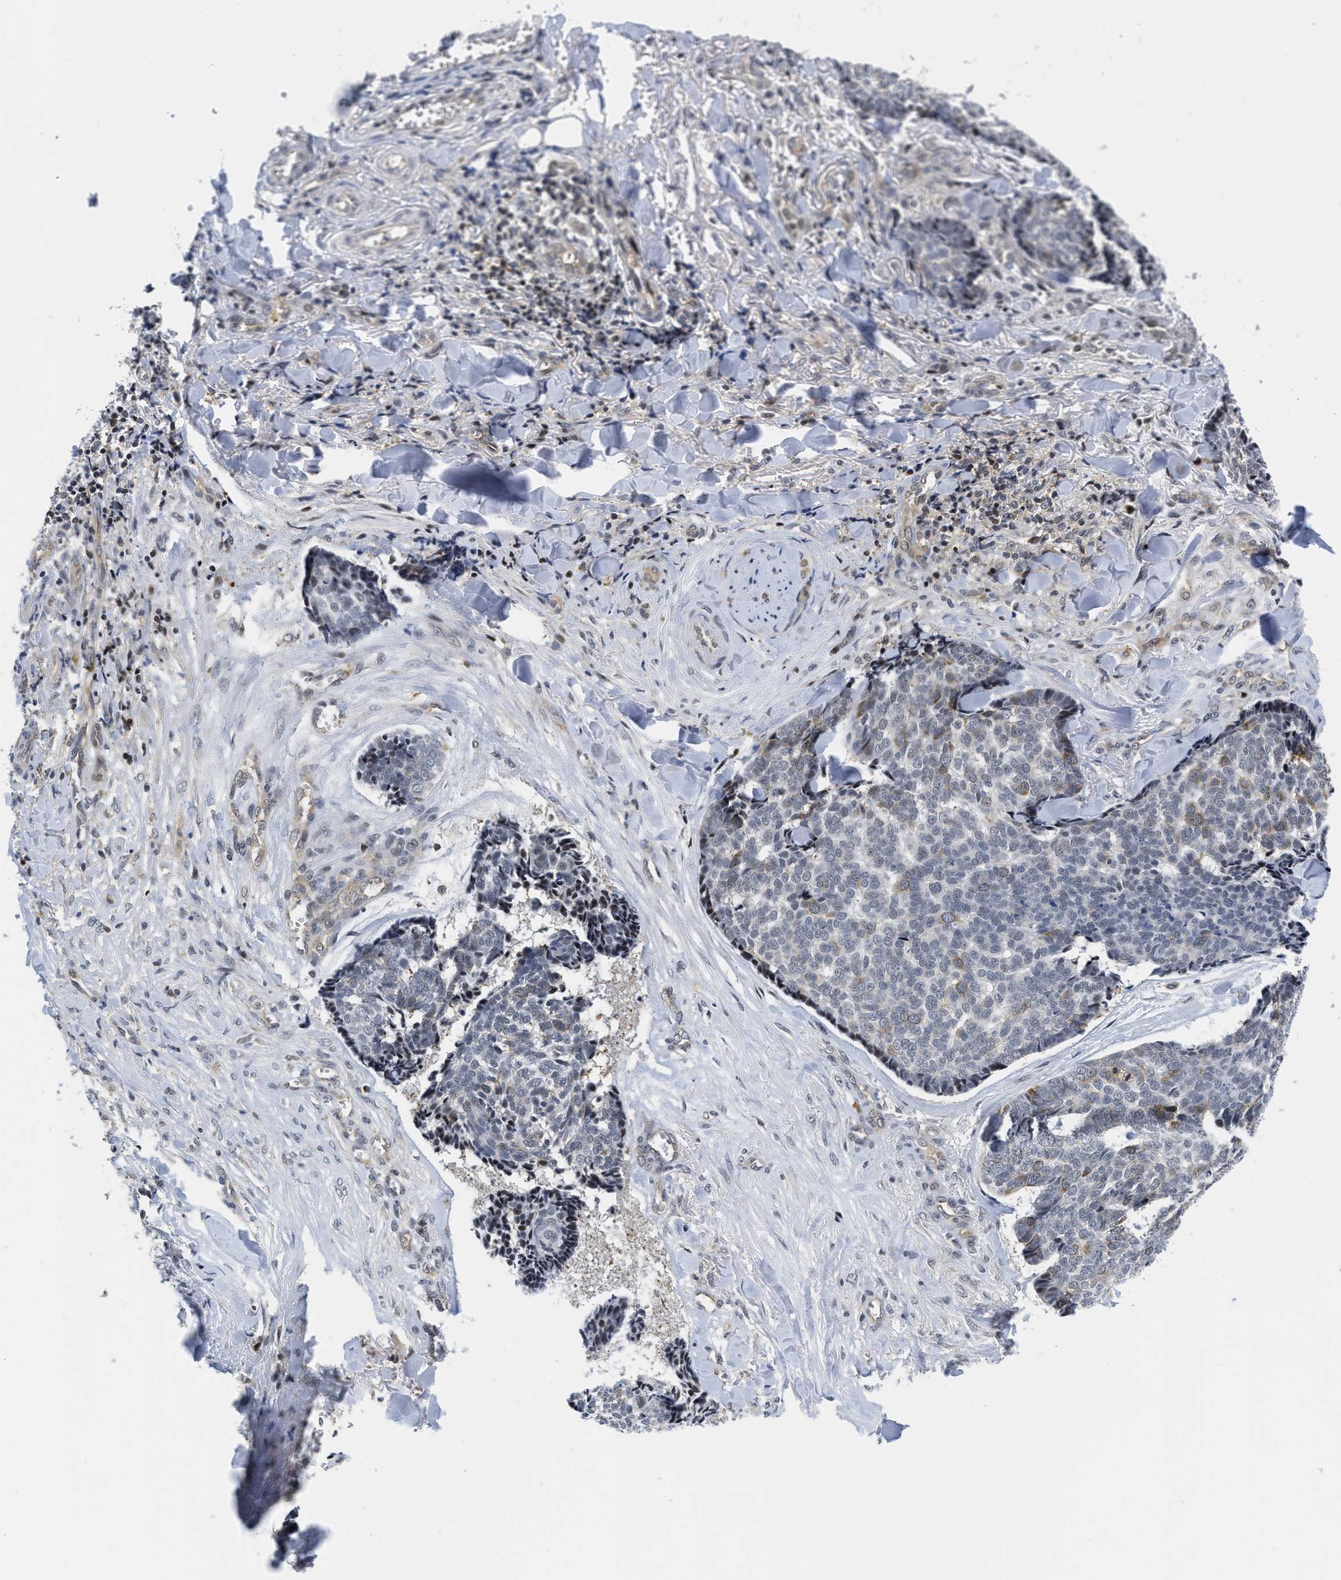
{"staining": {"intensity": "weak", "quantity": "<25%", "location": "cytoplasmic/membranous"}, "tissue": "skin cancer", "cell_type": "Tumor cells", "image_type": "cancer", "snomed": [{"axis": "morphology", "description": "Basal cell carcinoma"}, {"axis": "topography", "description": "Skin"}], "caption": "Tumor cells show no significant protein staining in skin cancer (basal cell carcinoma). (Stains: DAB (3,3'-diaminobenzidine) immunohistochemistry (IHC) with hematoxylin counter stain, Microscopy: brightfield microscopy at high magnification).", "gene": "HIF1A", "patient": {"sex": "male", "age": 84}}